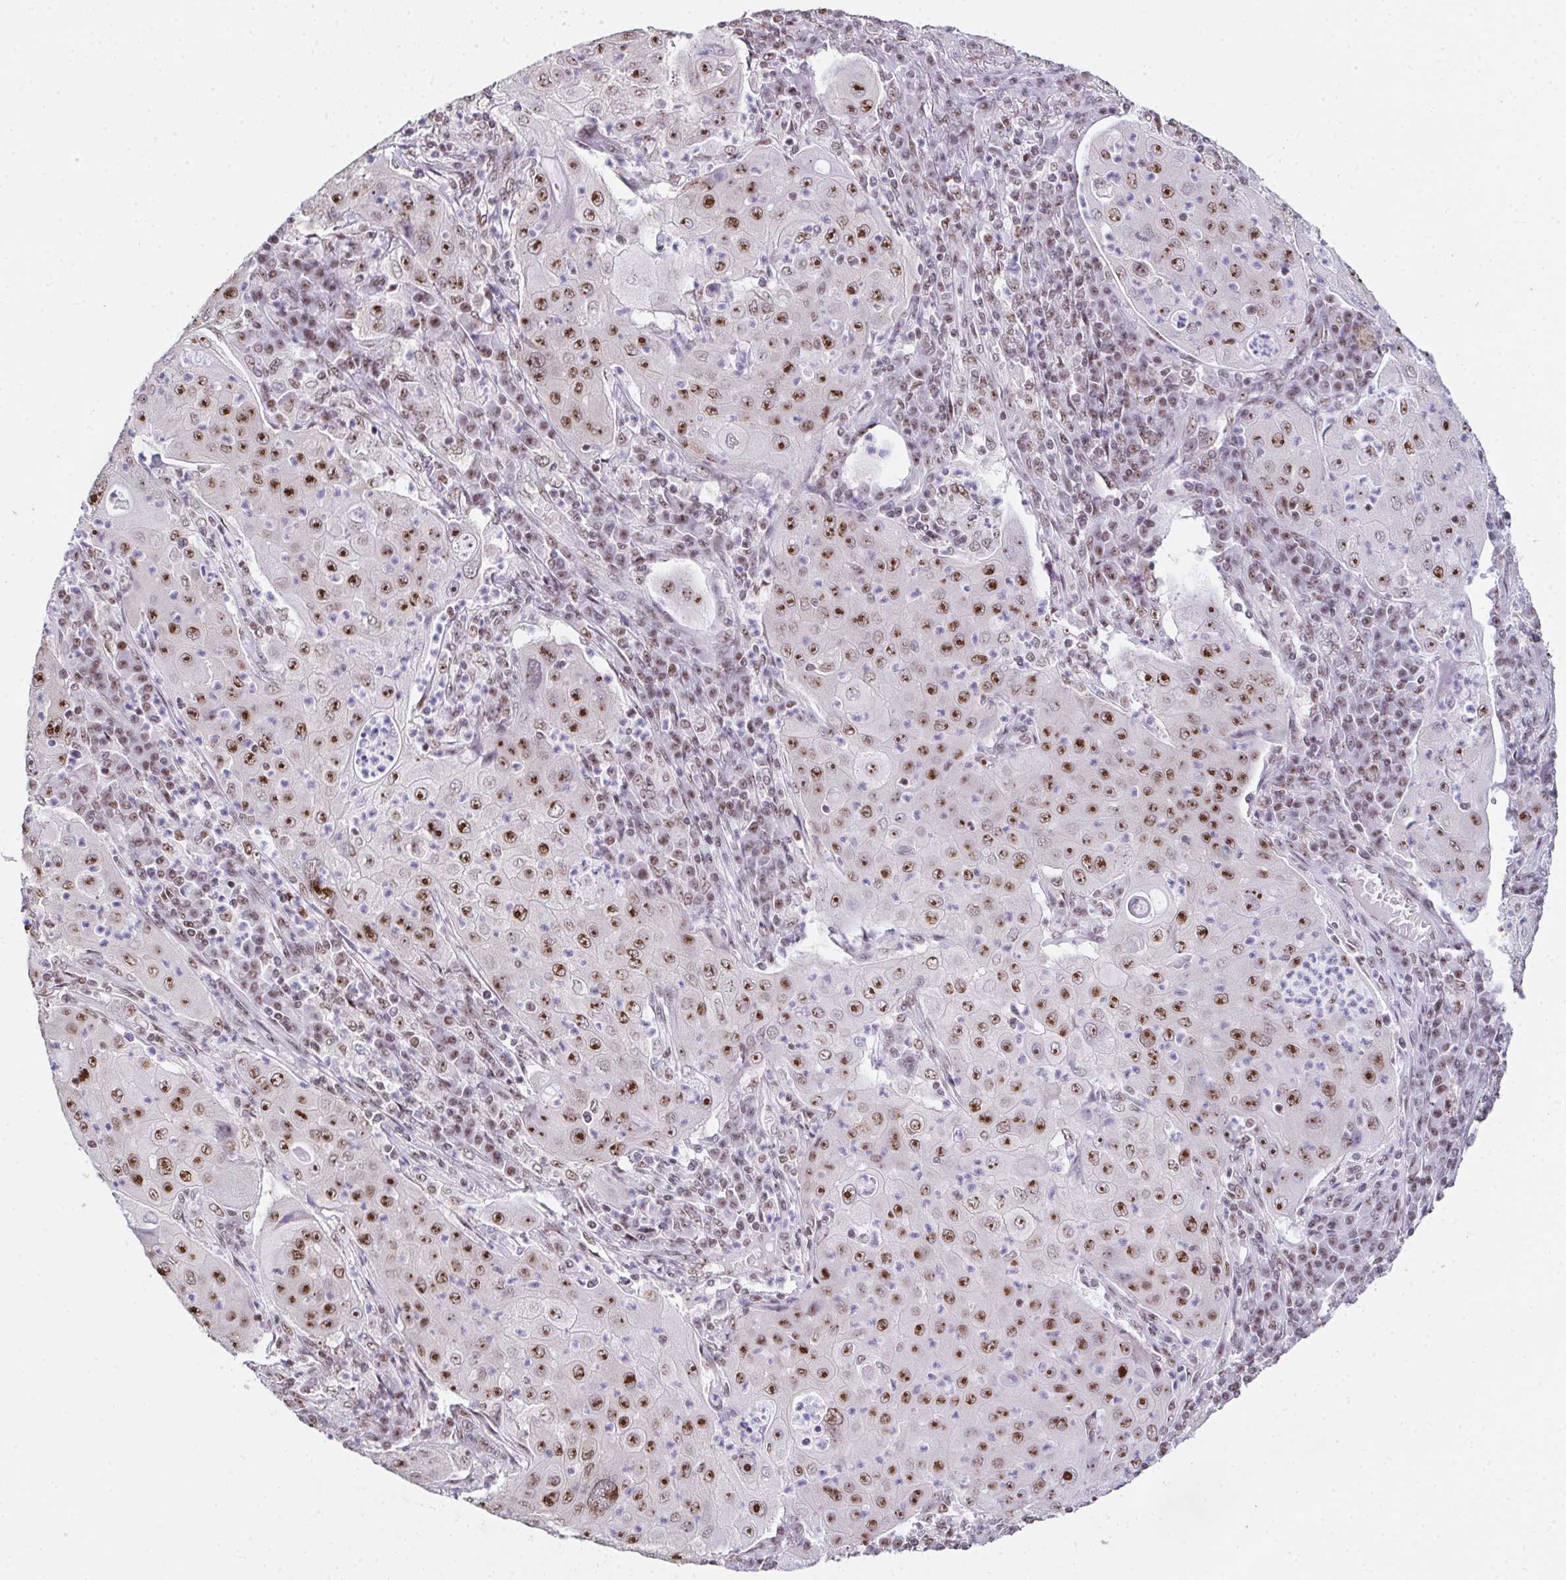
{"staining": {"intensity": "moderate", "quantity": ">75%", "location": "nuclear"}, "tissue": "lung cancer", "cell_type": "Tumor cells", "image_type": "cancer", "snomed": [{"axis": "morphology", "description": "Squamous cell carcinoma, NOS"}, {"axis": "topography", "description": "Lung"}], "caption": "Immunohistochemical staining of squamous cell carcinoma (lung) exhibits moderate nuclear protein staining in approximately >75% of tumor cells.", "gene": "ZNF800", "patient": {"sex": "female", "age": 59}}